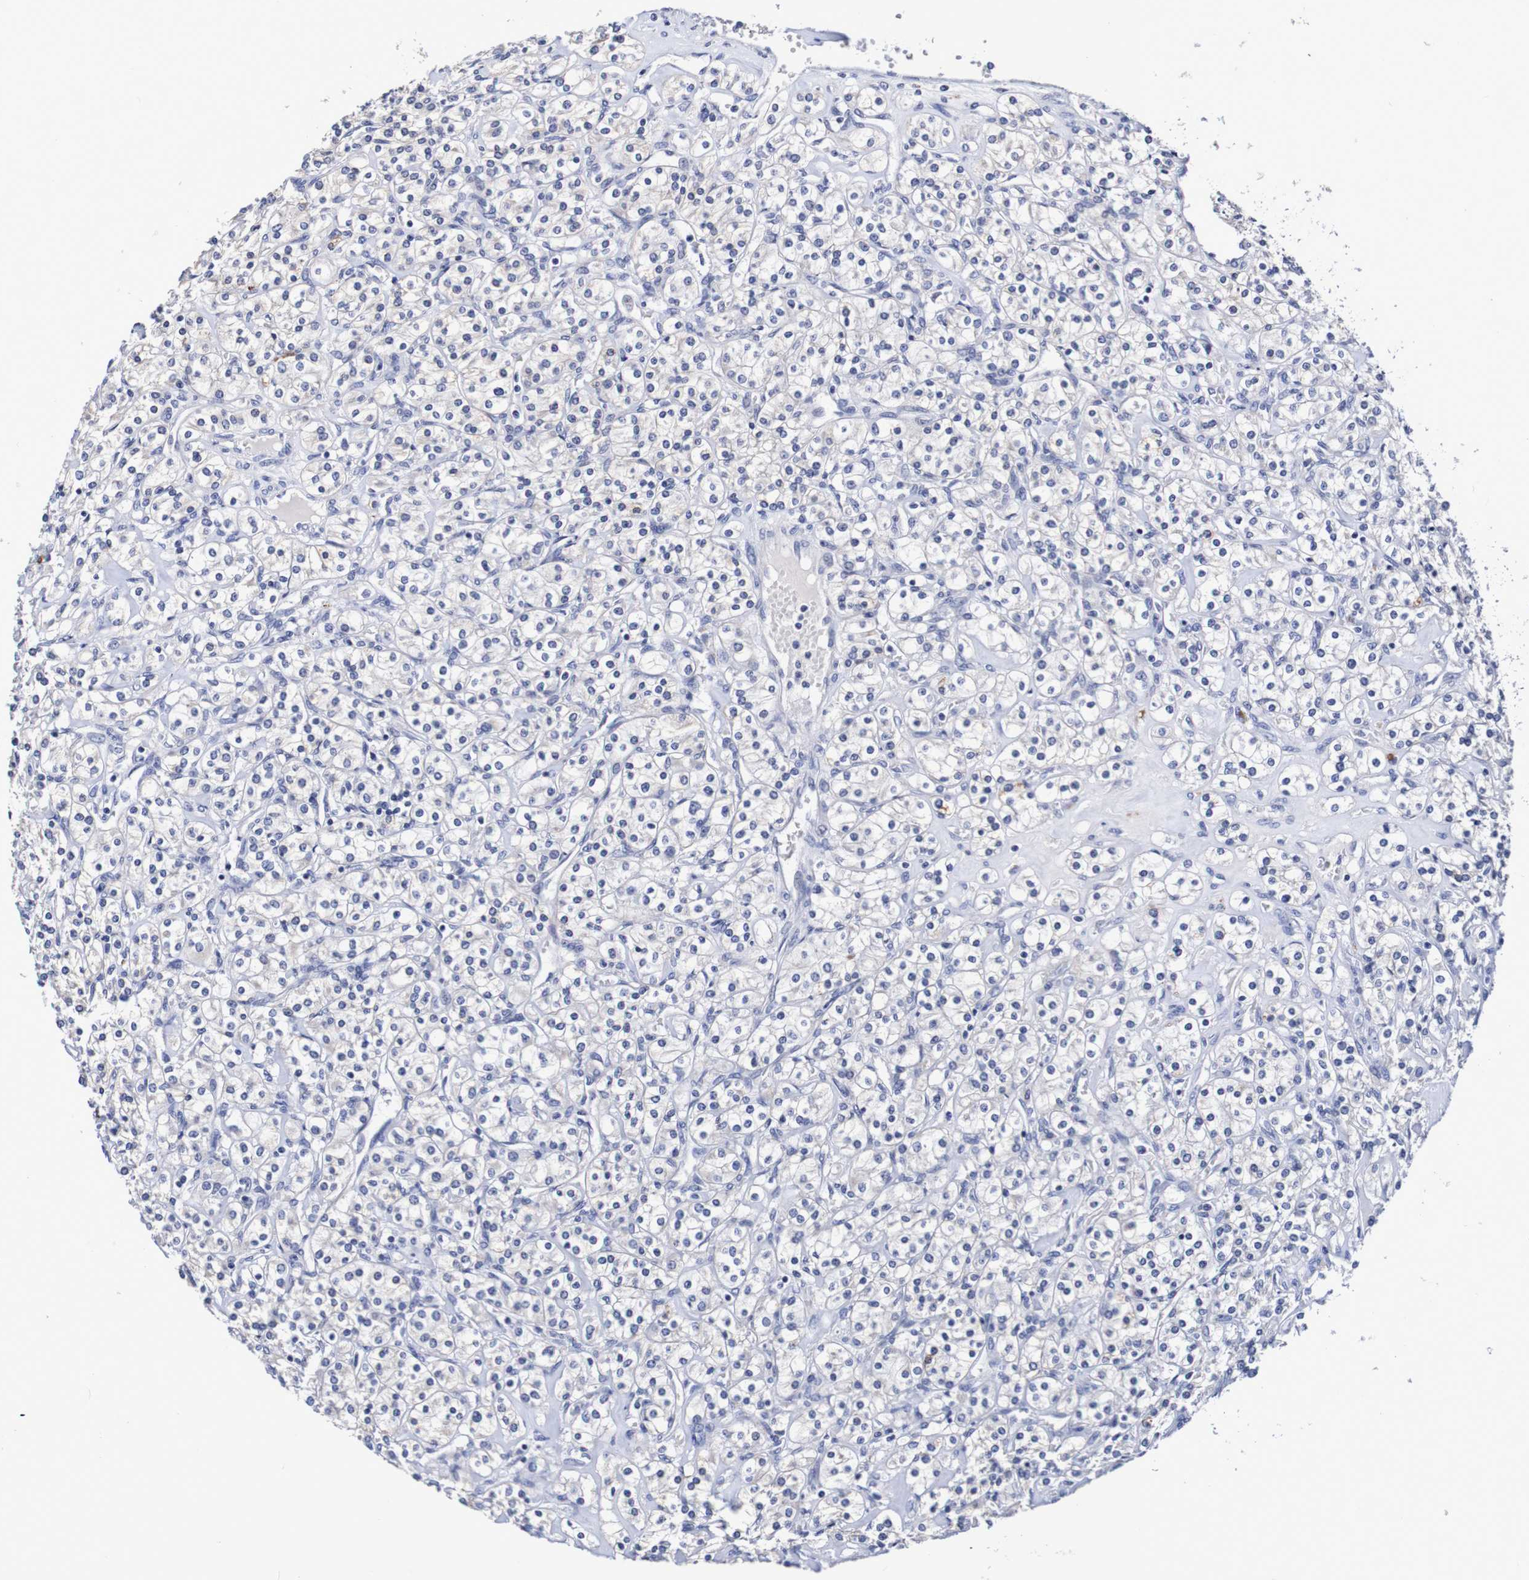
{"staining": {"intensity": "negative", "quantity": "none", "location": "none"}, "tissue": "renal cancer", "cell_type": "Tumor cells", "image_type": "cancer", "snomed": [{"axis": "morphology", "description": "Adenocarcinoma, NOS"}, {"axis": "topography", "description": "Kidney"}], "caption": "Renal cancer (adenocarcinoma) stained for a protein using immunohistochemistry (IHC) displays no positivity tumor cells.", "gene": "ACVR1C", "patient": {"sex": "male", "age": 77}}